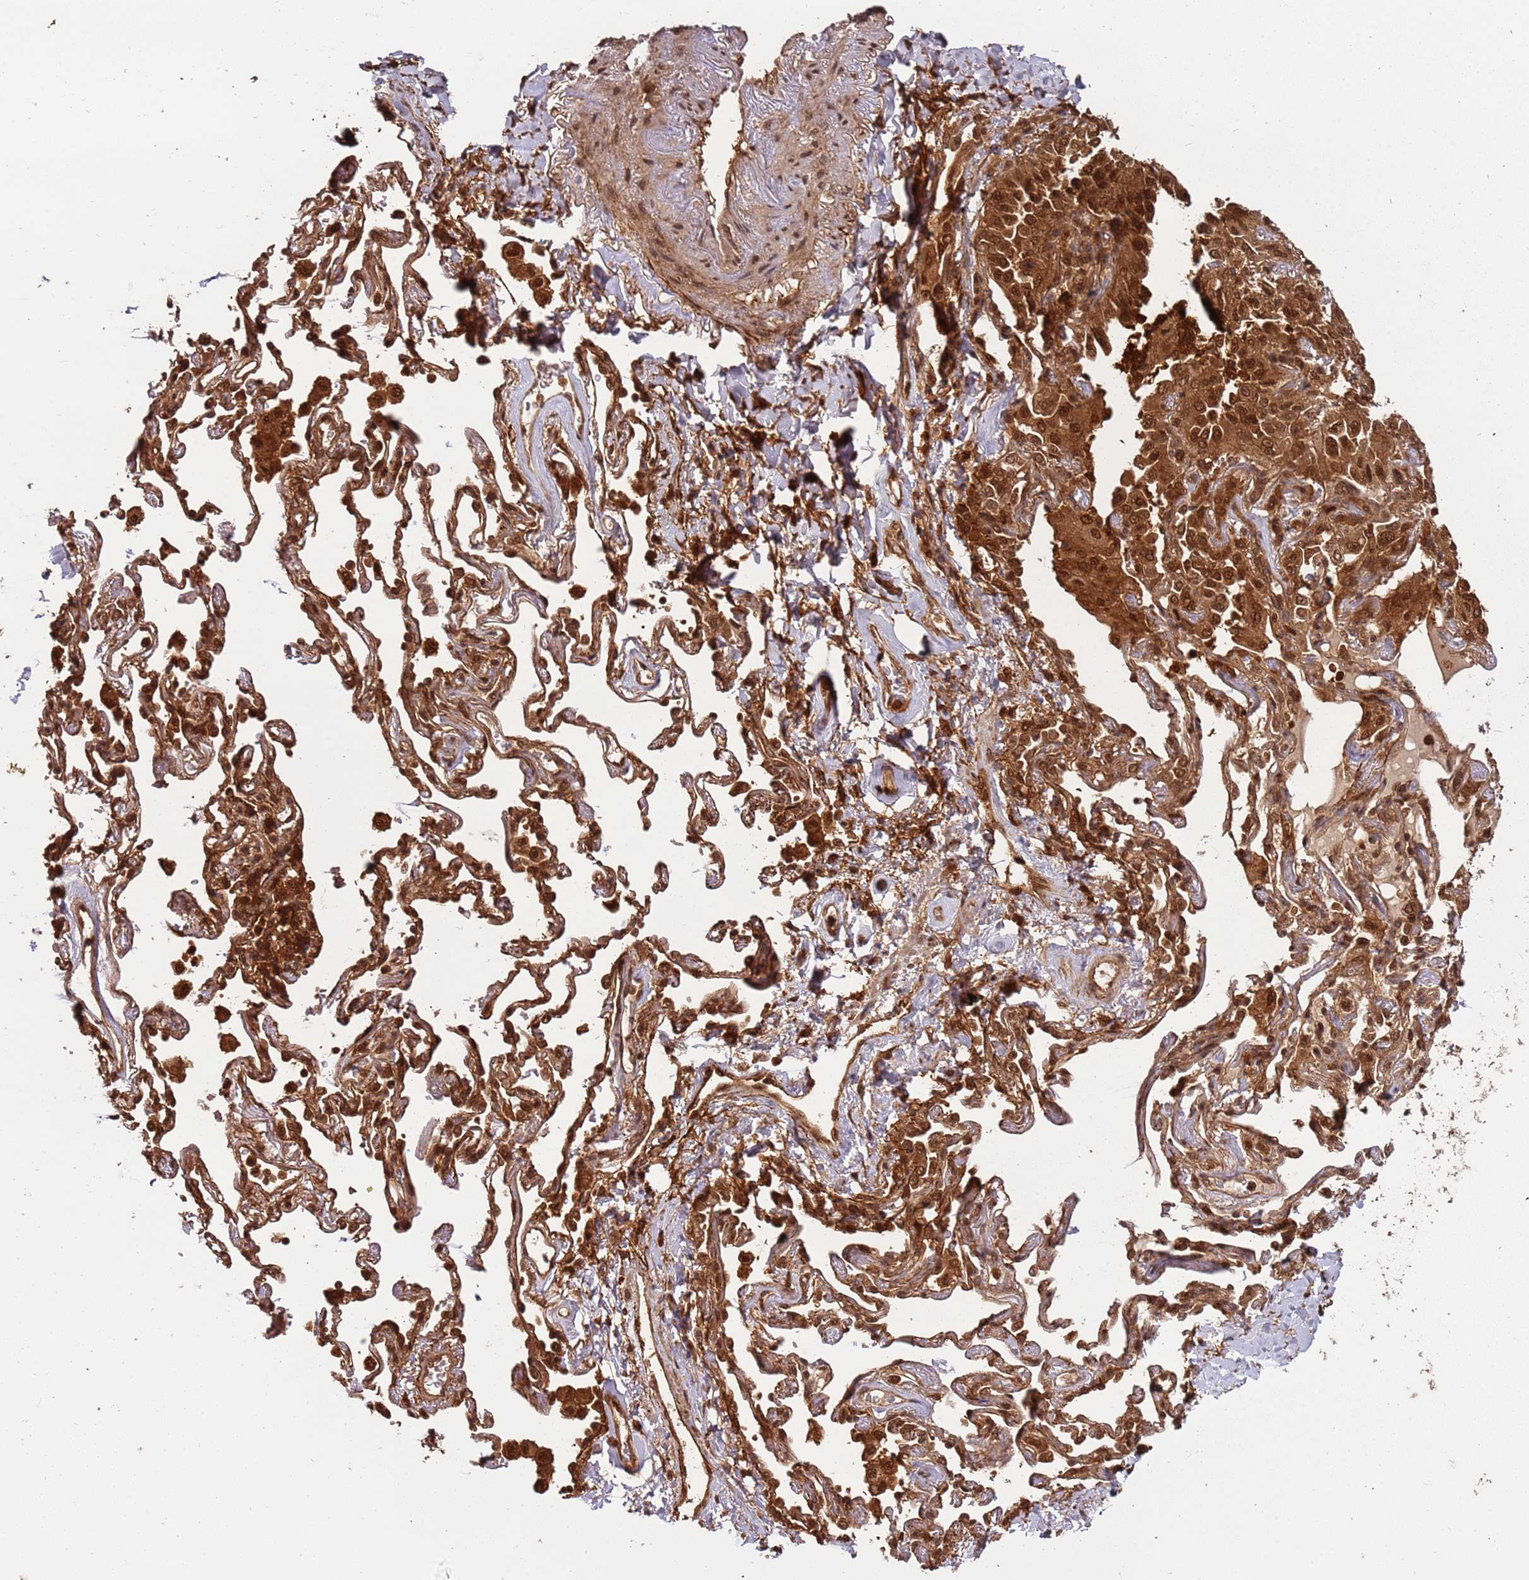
{"staining": {"intensity": "strong", "quantity": ">75%", "location": "cytoplasmic/membranous,nuclear"}, "tissue": "lung cancer", "cell_type": "Tumor cells", "image_type": "cancer", "snomed": [{"axis": "morphology", "description": "Adenocarcinoma, NOS"}, {"axis": "topography", "description": "Lung"}], "caption": "This is a photomicrograph of immunohistochemistry (IHC) staining of adenocarcinoma (lung), which shows strong expression in the cytoplasmic/membranous and nuclear of tumor cells.", "gene": "PGLS", "patient": {"sex": "female", "age": 69}}